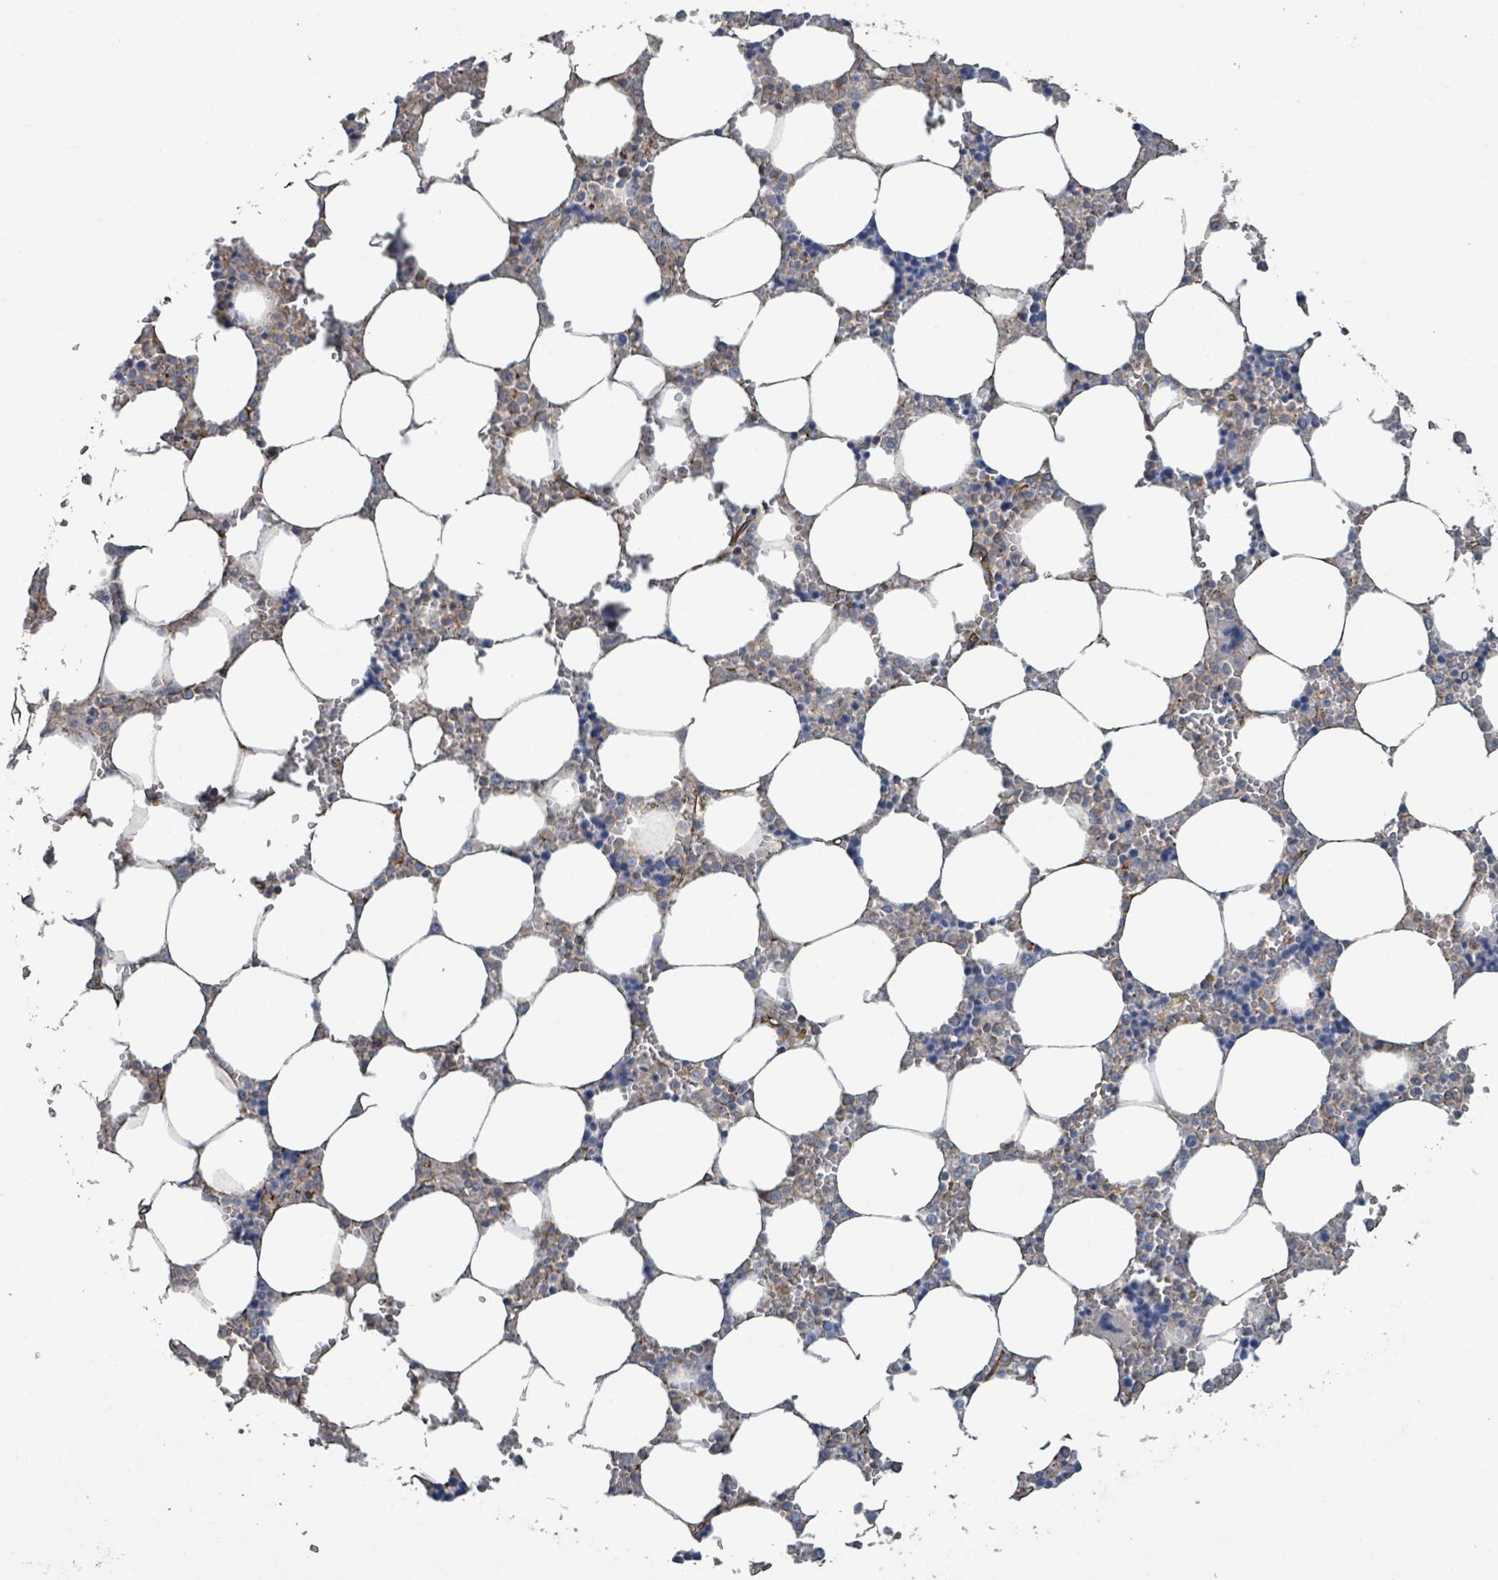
{"staining": {"intensity": "moderate", "quantity": "<25%", "location": "cytoplasmic/membranous"}, "tissue": "bone marrow", "cell_type": "Hematopoietic cells", "image_type": "normal", "snomed": [{"axis": "morphology", "description": "Normal tissue, NOS"}, {"axis": "topography", "description": "Bone marrow"}], "caption": "Hematopoietic cells exhibit low levels of moderate cytoplasmic/membranous staining in approximately <25% of cells in benign human bone marrow. (brown staining indicates protein expression, while blue staining denotes nuclei).", "gene": "LDOC1", "patient": {"sex": "male", "age": 64}}